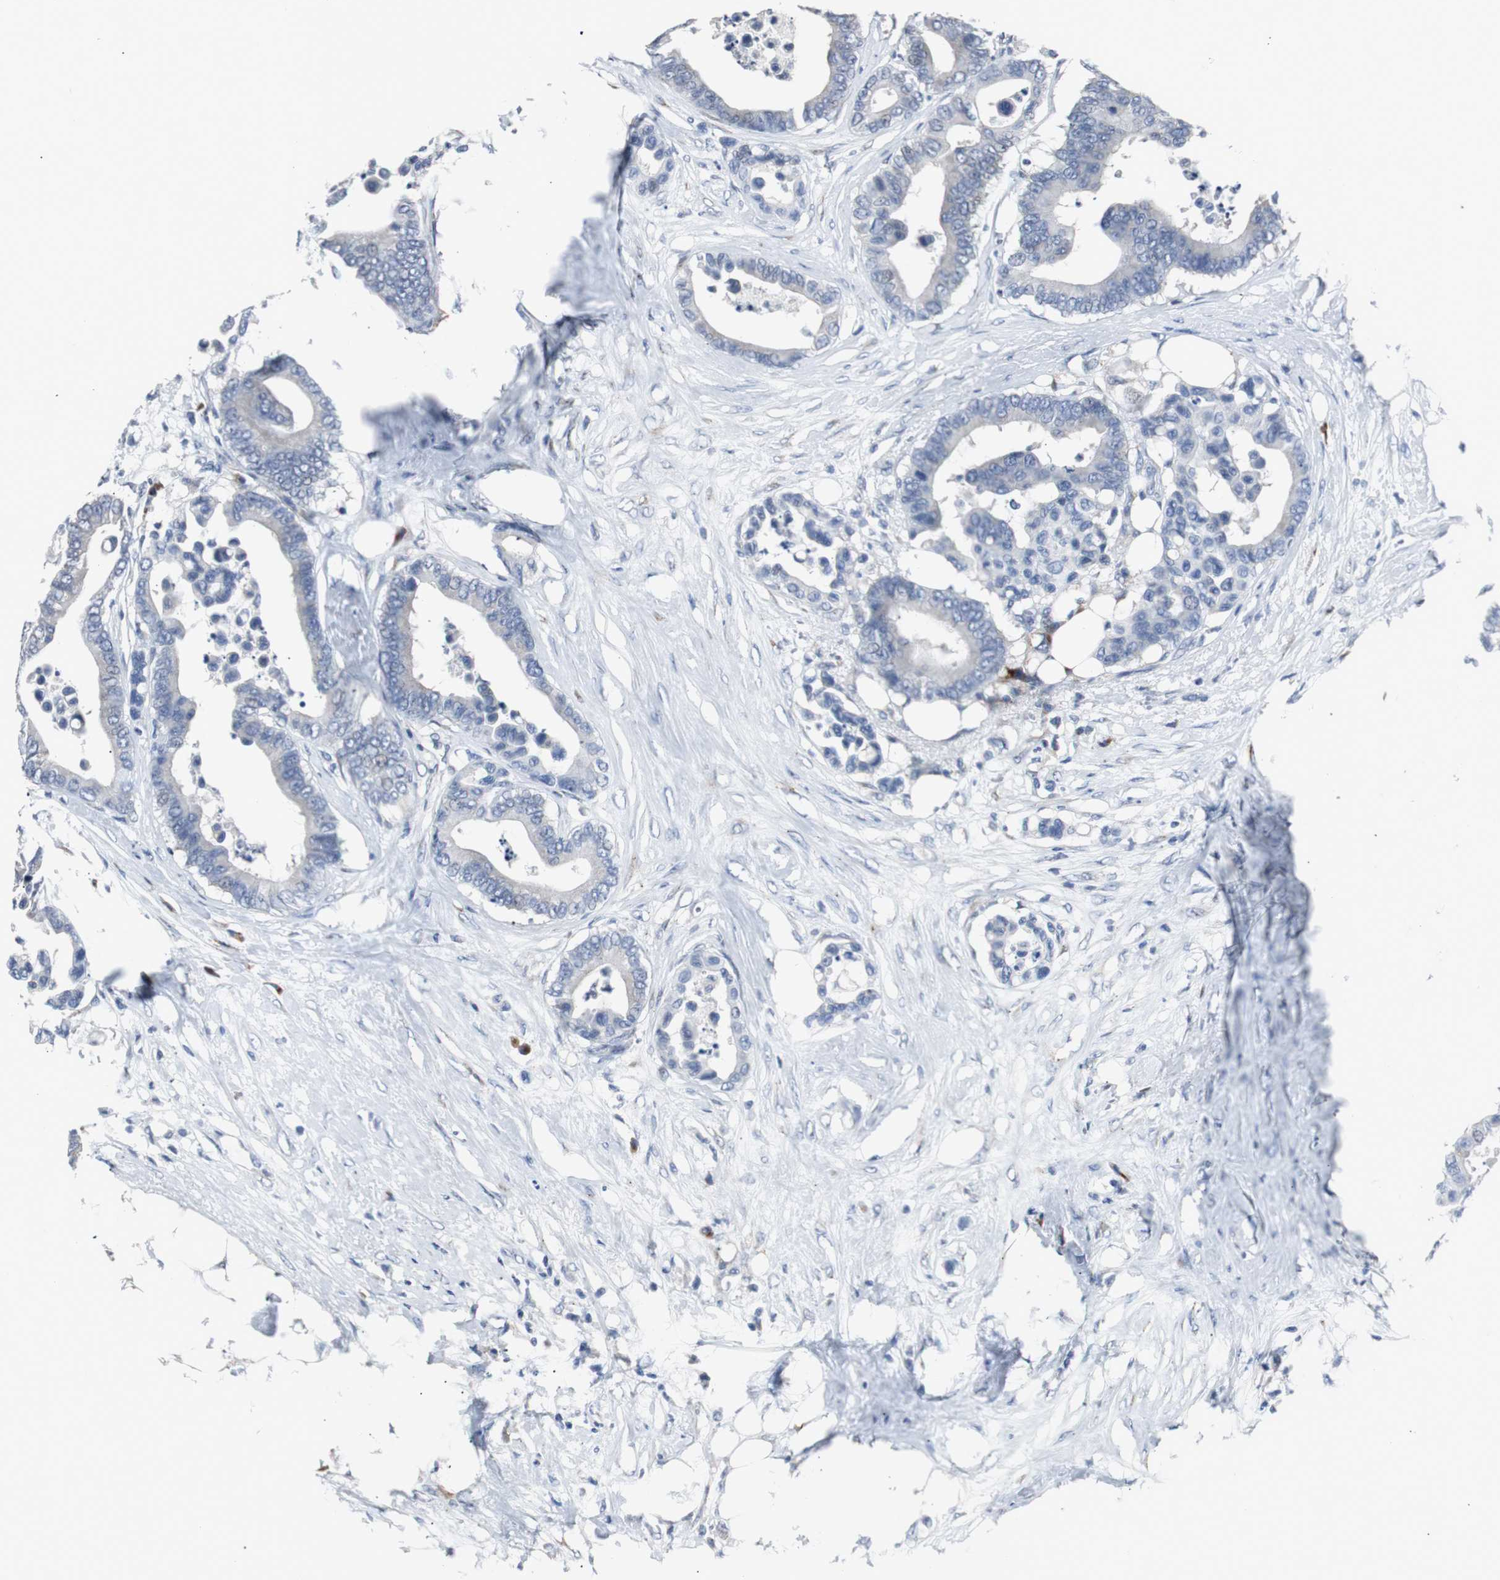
{"staining": {"intensity": "negative", "quantity": "none", "location": "none"}, "tissue": "colorectal cancer", "cell_type": "Tumor cells", "image_type": "cancer", "snomed": [{"axis": "morphology", "description": "Adenocarcinoma, NOS"}, {"axis": "topography", "description": "Colon"}], "caption": "IHC micrograph of human colorectal adenocarcinoma stained for a protein (brown), which demonstrates no staining in tumor cells. Brightfield microscopy of IHC stained with DAB (3,3'-diaminobenzidine) (brown) and hematoxylin (blue), captured at high magnification.", "gene": "SOX30", "patient": {"sex": "male", "age": 82}}